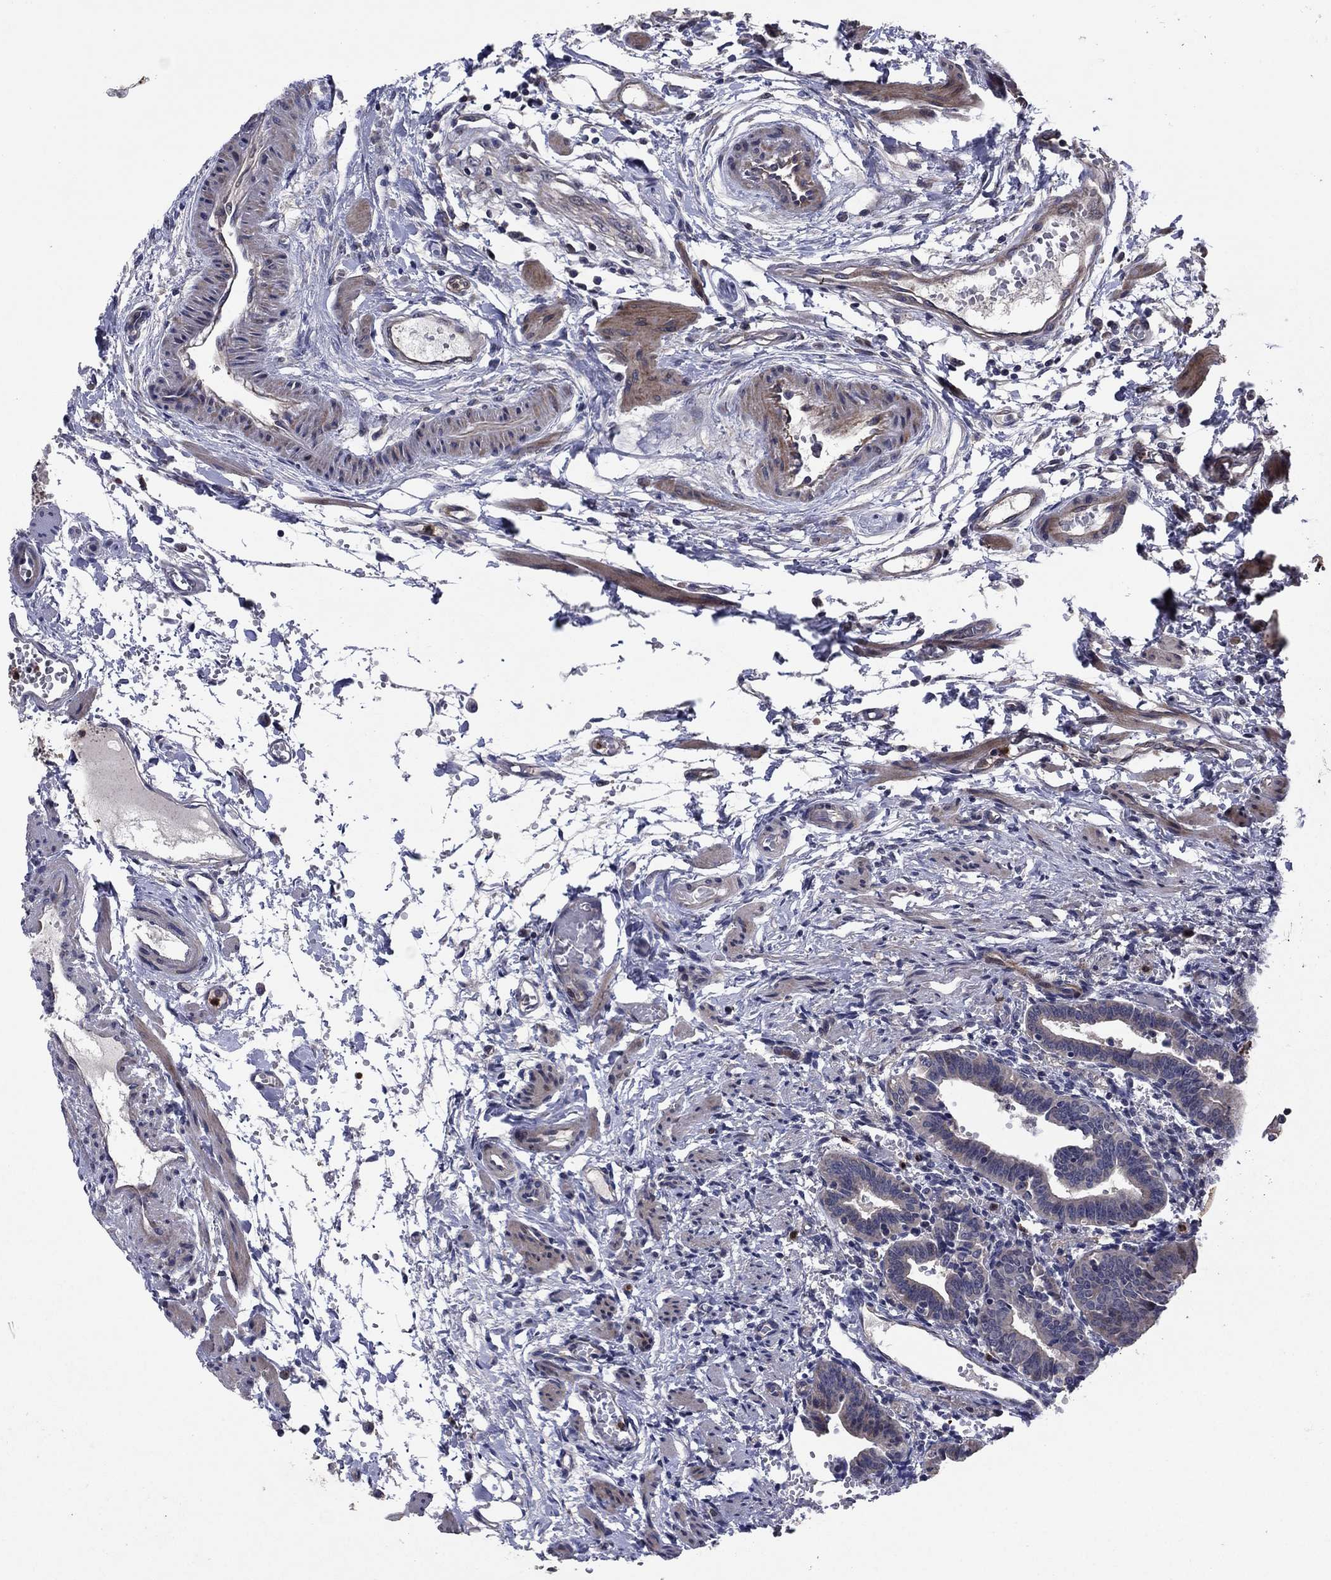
{"staining": {"intensity": "negative", "quantity": "none", "location": "none"}, "tissue": "fallopian tube", "cell_type": "Glandular cells", "image_type": "normal", "snomed": [{"axis": "morphology", "description": "Normal tissue, NOS"}, {"axis": "morphology", "description": "Carcinoma, endometroid"}, {"axis": "topography", "description": "Fallopian tube"}, {"axis": "topography", "description": "Ovary"}], "caption": "An immunohistochemistry image of benign fallopian tube is shown. There is no staining in glandular cells of fallopian tube. (Stains: DAB (3,3'-diaminobenzidine) immunohistochemistry (IHC) with hematoxylin counter stain, Microscopy: brightfield microscopy at high magnification).", "gene": "MSRB1", "patient": {"sex": "female", "age": 42}}